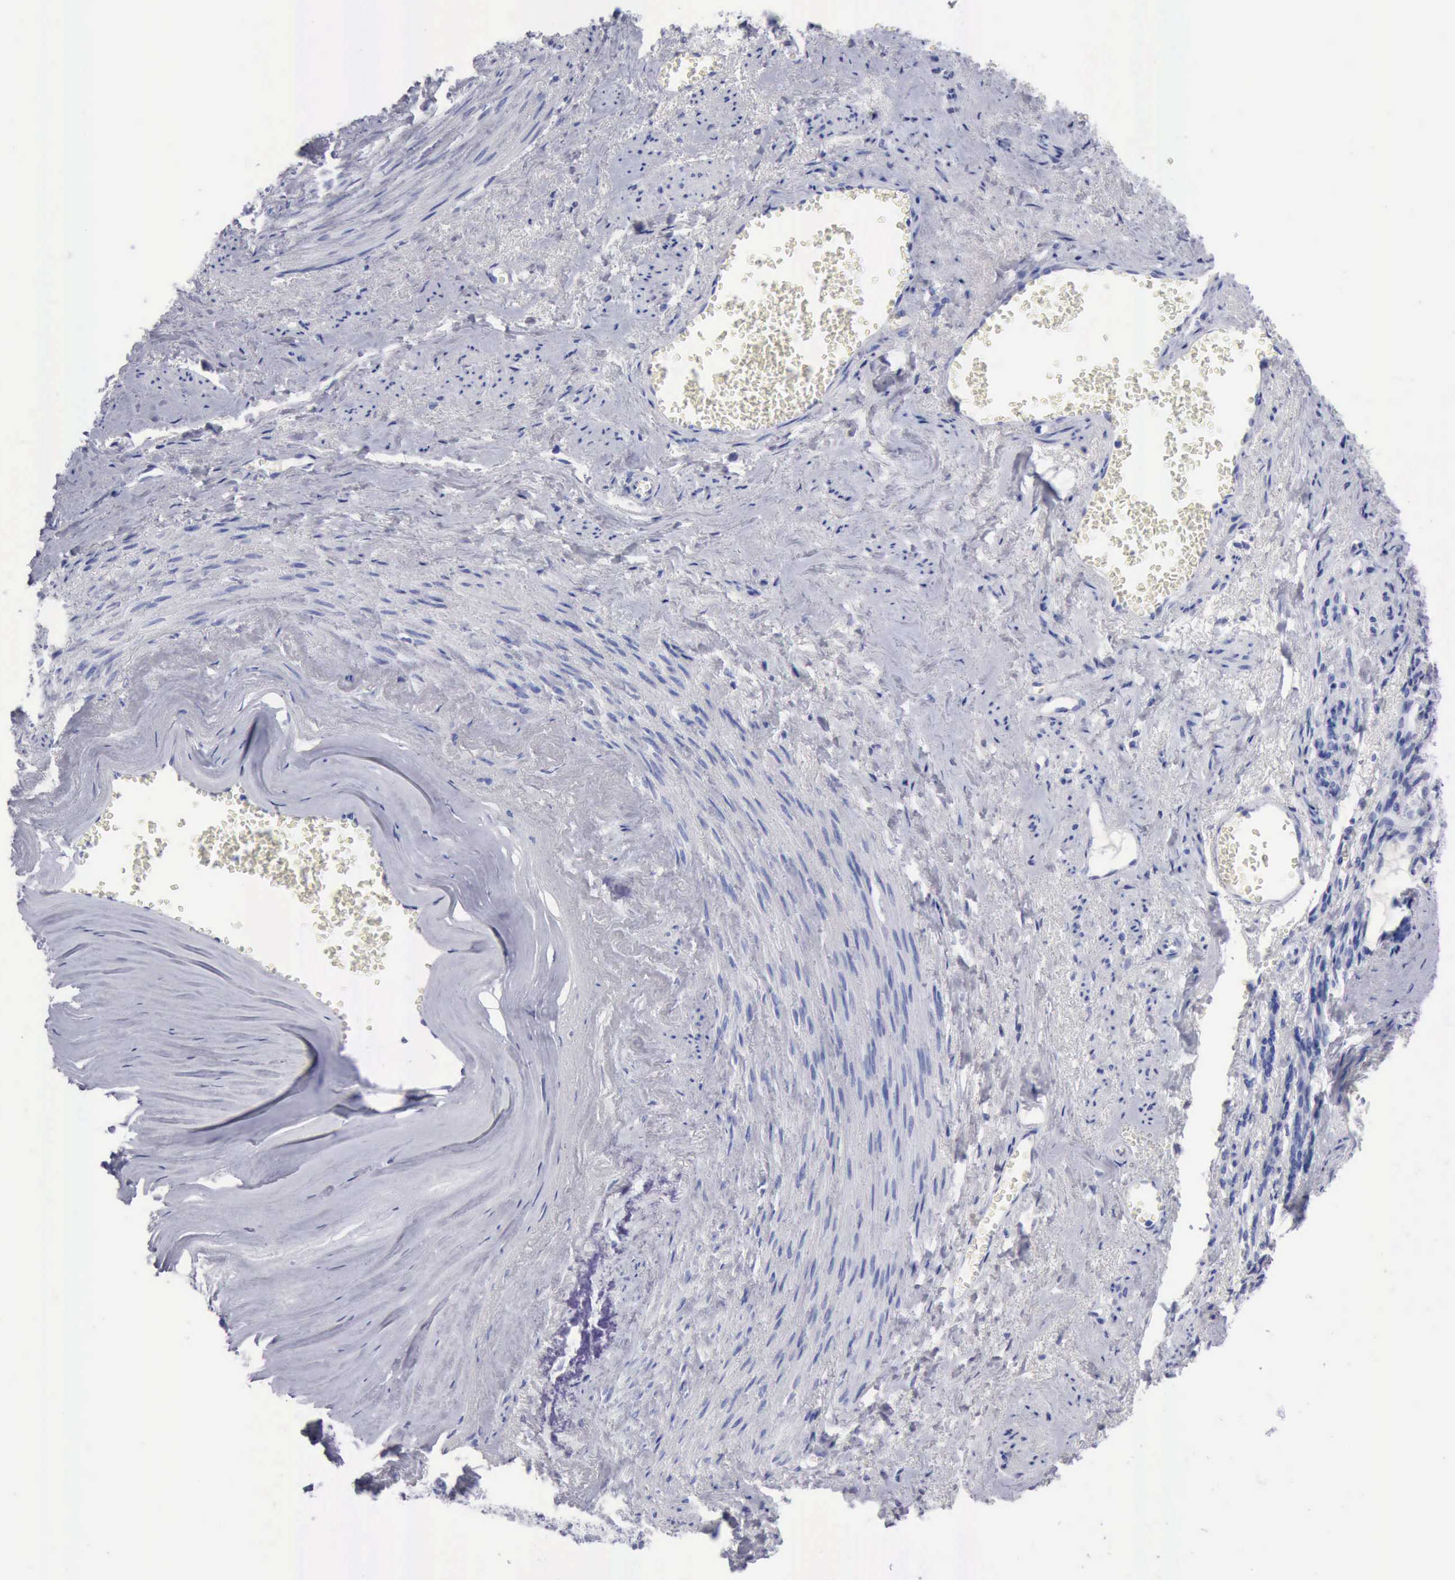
{"staining": {"intensity": "negative", "quantity": "none", "location": "none"}, "tissue": "endometrial cancer", "cell_type": "Tumor cells", "image_type": "cancer", "snomed": [{"axis": "morphology", "description": "Adenocarcinoma, NOS"}, {"axis": "topography", "description": "Endometrium"}], "caption": "IHC micrograph of human endometrial cancer (adenocarcinoma) stained for a protein (brown), which demonstrates no expression in tumor cells.", "gene": "CYP19A1", "patient": {"sex": "female", "age": 75}}